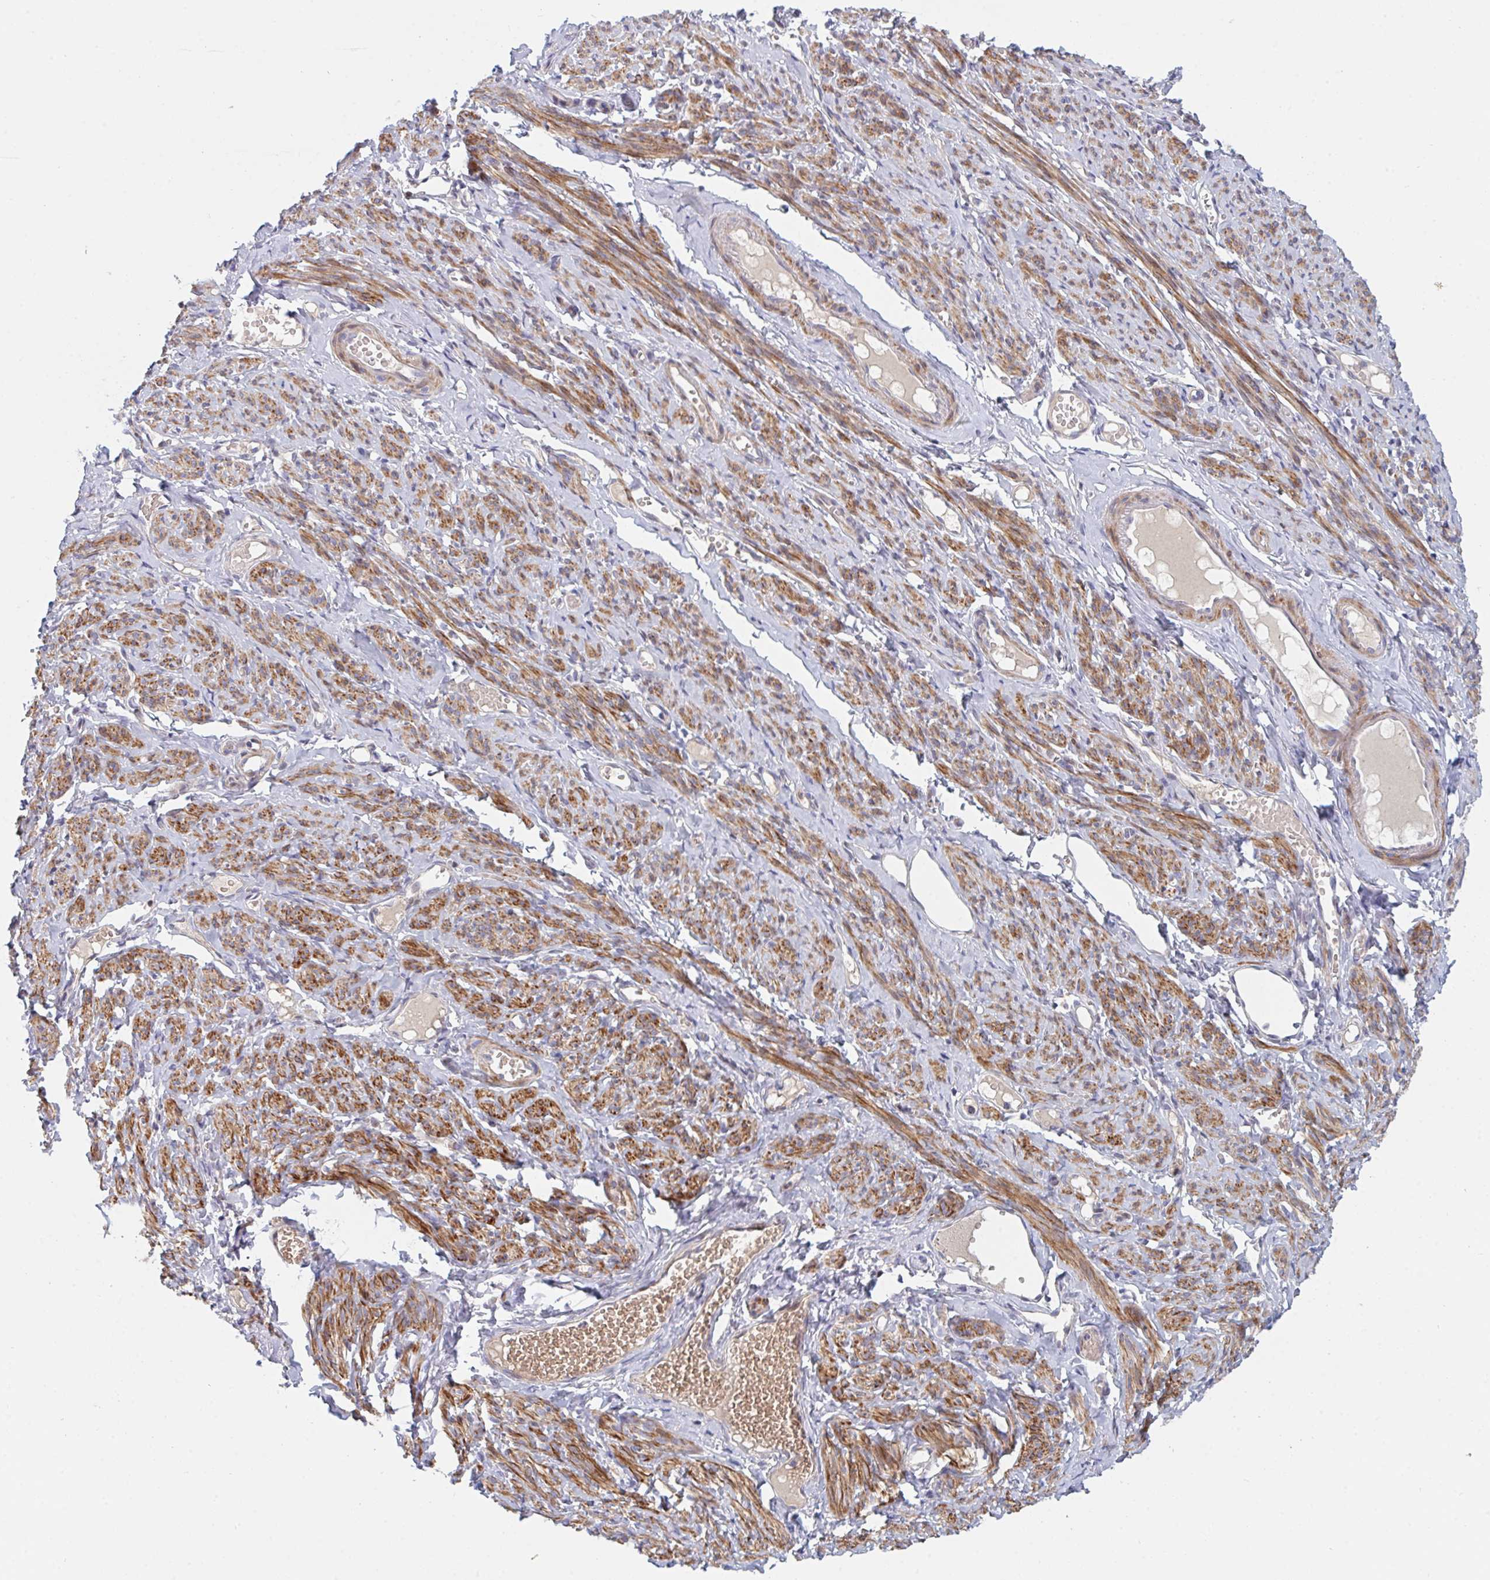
{"staining": {"intensity": "strong", "quantity": ">75%", "location": "cytoplasmic/membranous"}, "tissue": "smooth muscle", "cell_type": "Smooth muscle cells", "image_type": "normal", "snomed": [{"axis": "morphology", "description": "Normal tissue, NOS"}, {"axis": "topography", "description": "Smooth muscle"}], "caption": "Protein staining exhibits strong cytoplasmic/membranous staining in approximately >75% of smooth muscle cells in benign smooth muscle. The staining was performed using DAB (3,3'-diaminobenzidine) to visualize the protein expression in brown, while the nuclei were stained in blue with hematoxylin (Magnification: 20x).", "gene": "TNFSF4", "patient": {"sex": "female", "age": 65}}